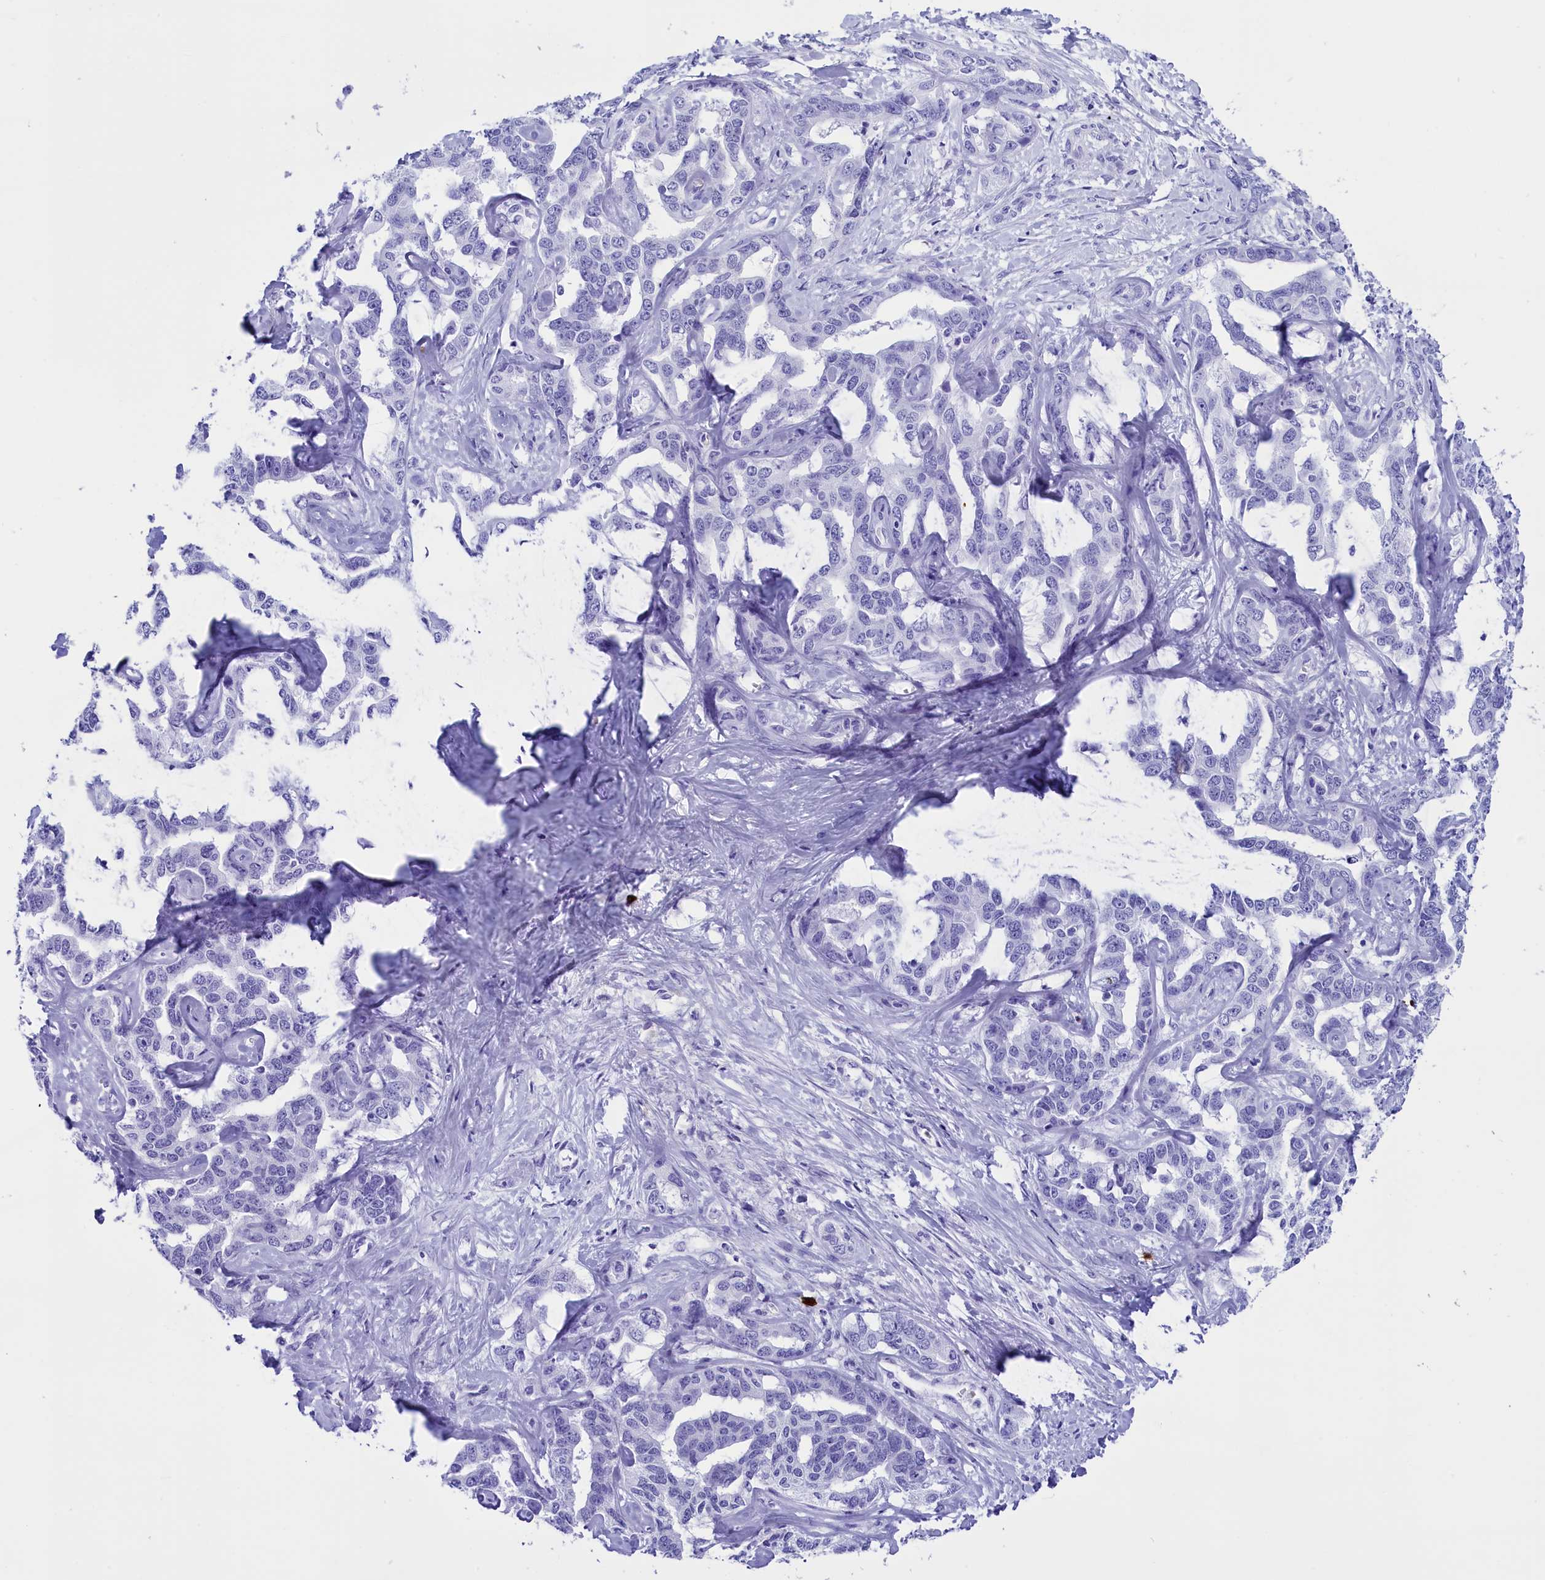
{"staining": {"intensity": "negative", "quantity": "none", "location": "none"}, "tissue": "liver cancer", "cell_type": "Tumor cells", "image_type": "cancer", "snomed": [{"axis": "morphology", "description": "Cholangiocarcinoma"}, {"axis": "topography", "description": "Liver"}], "caption": "A high-resolution micrograph shows immunohistochemistry (IHC) staining of liver cholangiocarcinoma, which reveals no significant positivity in tumor cells.", "gene": "CLC", "patient": {"sex": "male", "age": 59}}